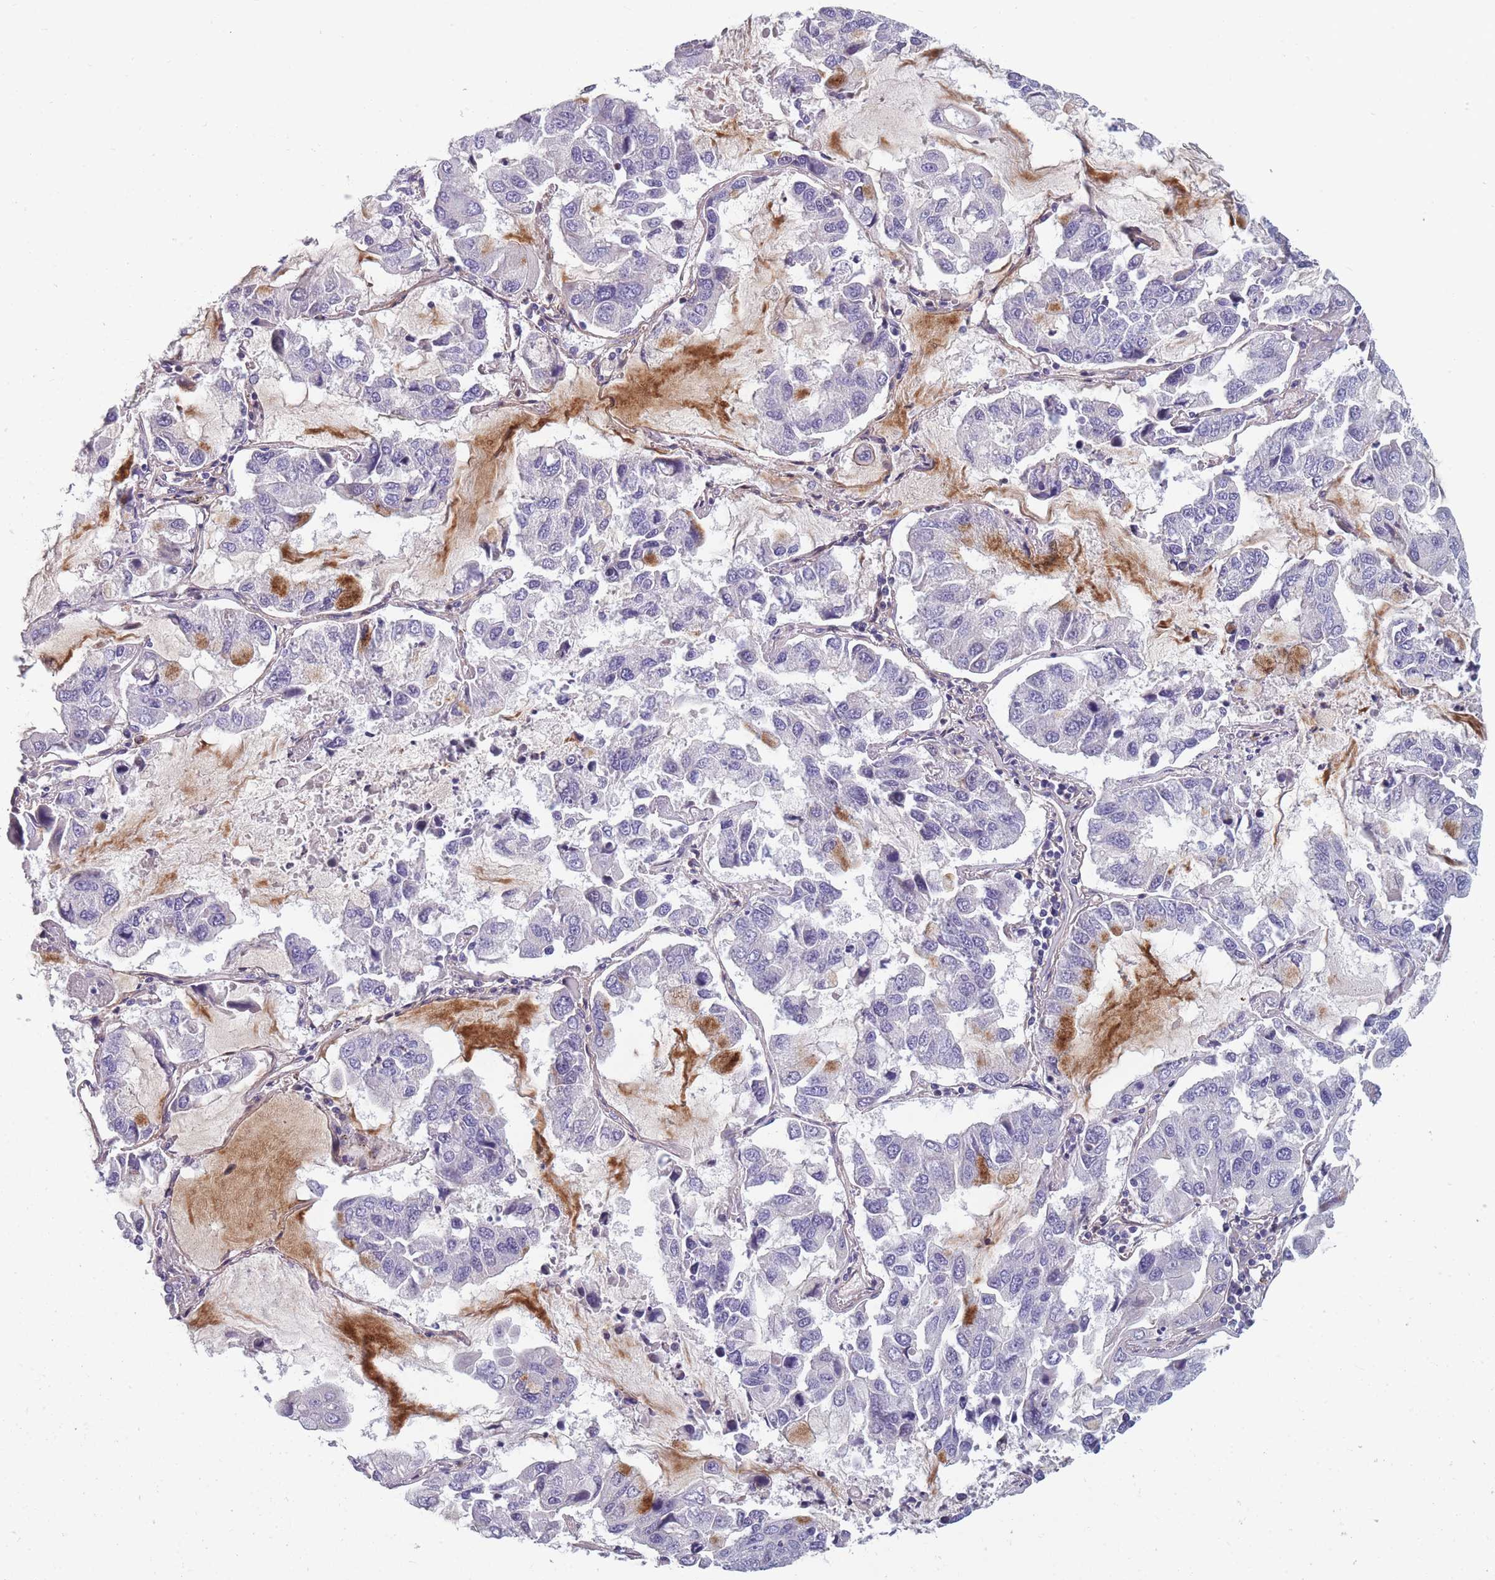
{"staining": {"intensity": "negative", "quantity": "none", "location": "none"}, "tissue": "lung cancer", "cell_type": "Tumor cells", "image_type": "cancer", "snomed": [{"axis": "morphology", "description": "Adenocarcinoma, NOS"}, {"axis": "topography", "description": "Lung"}], "caption": "Photomicrograph shows no protein expression in tumor cells of adenocarcinoma (lung) tissue.", "gene": "FAM83F", "patient": {"sex": "male", "age": 64}}